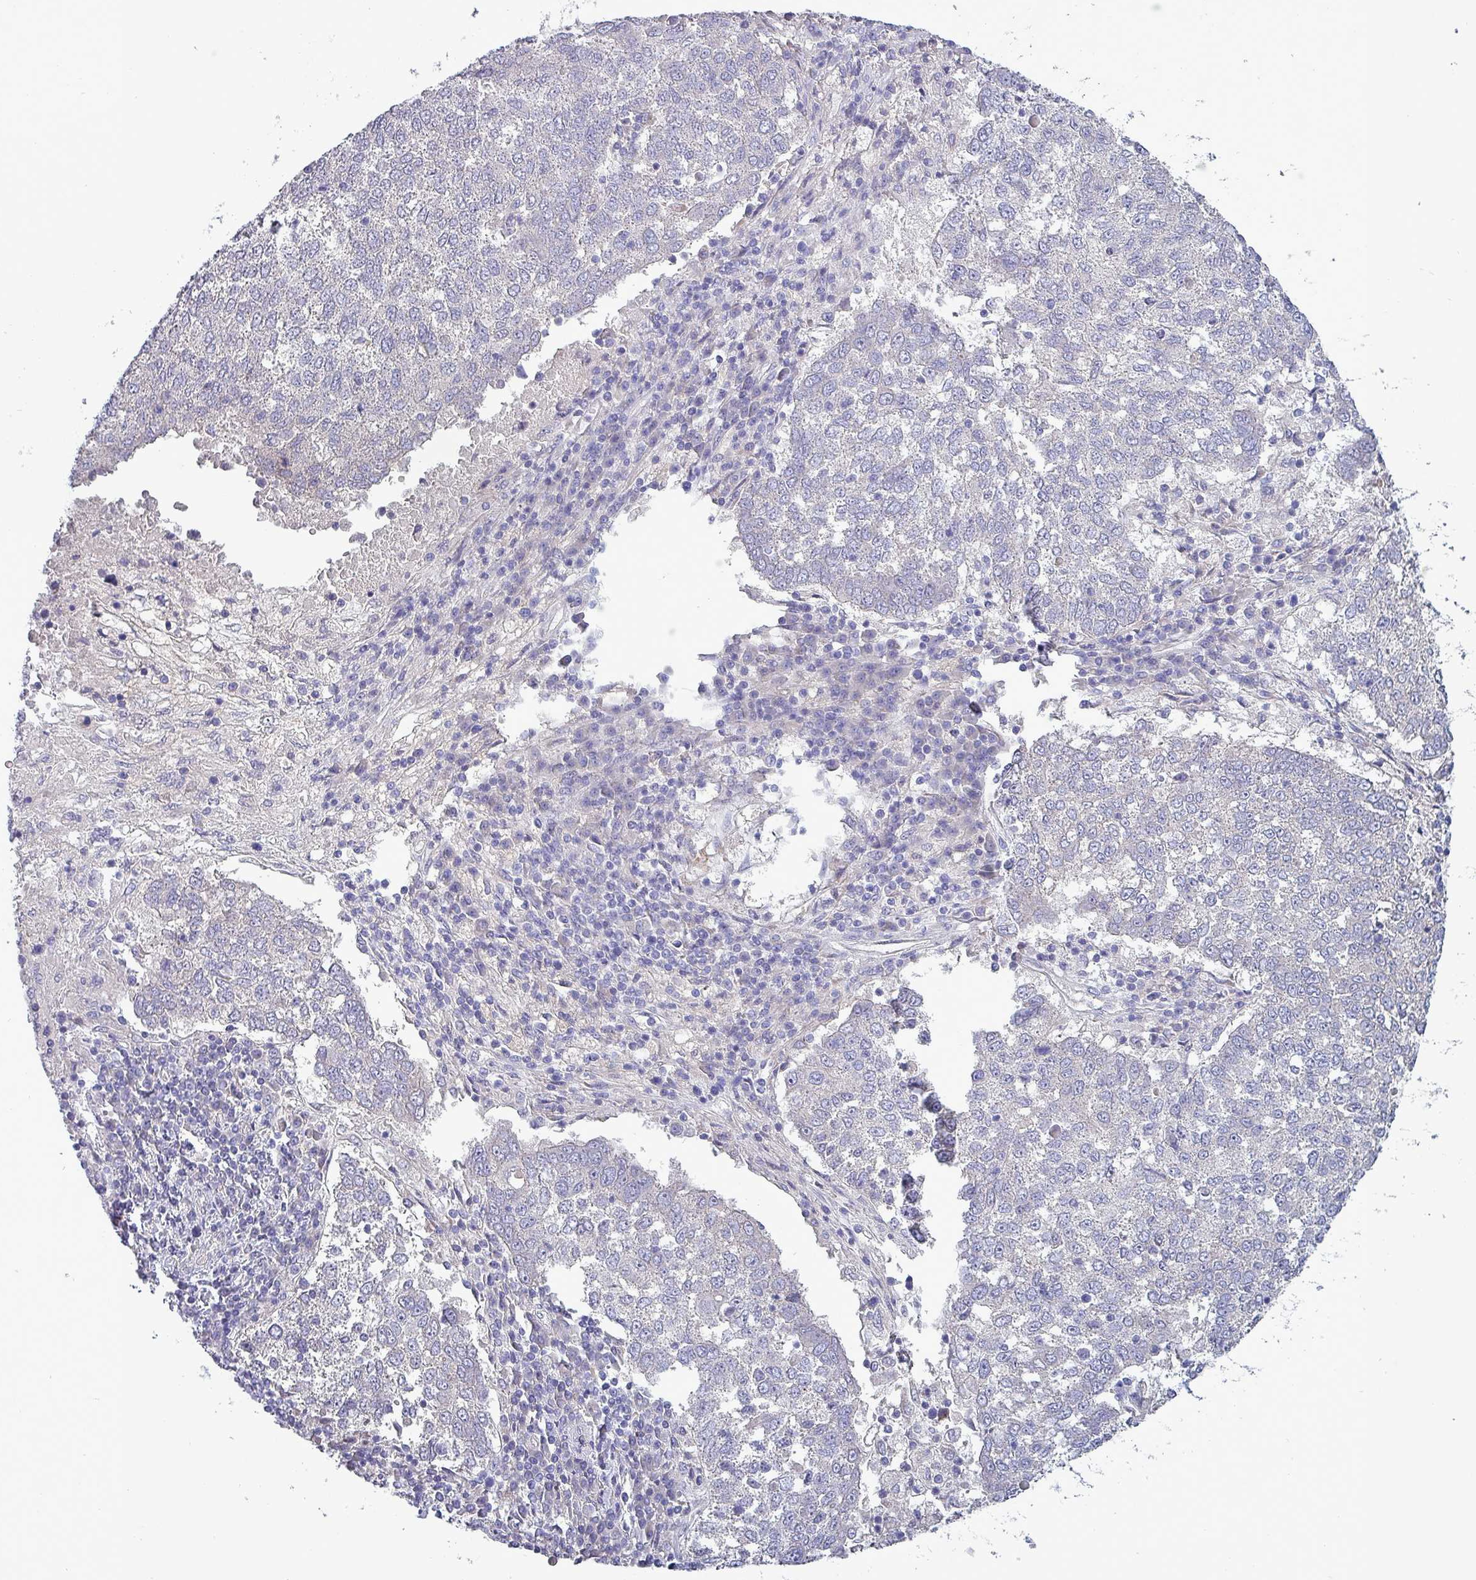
{"staining": {"intensity": "negative", "quantity": "none", "location": "none"}, "tissue": "lung cancer", "cell_type": "Tumor cells", "image_type": "cancer", "snomed": [{"axis": "morphology", "description": "Squamous cell carcinoma, NOS"}, {"axis": "topography", "description": "Lung"}], "caption": "Human lung squamous cell carcinoma stained for a protein using IHC demonstrates no staining in tumor cells.", "gene": "HSD3B7", "patient": {"sex": "male", "age": 73}}